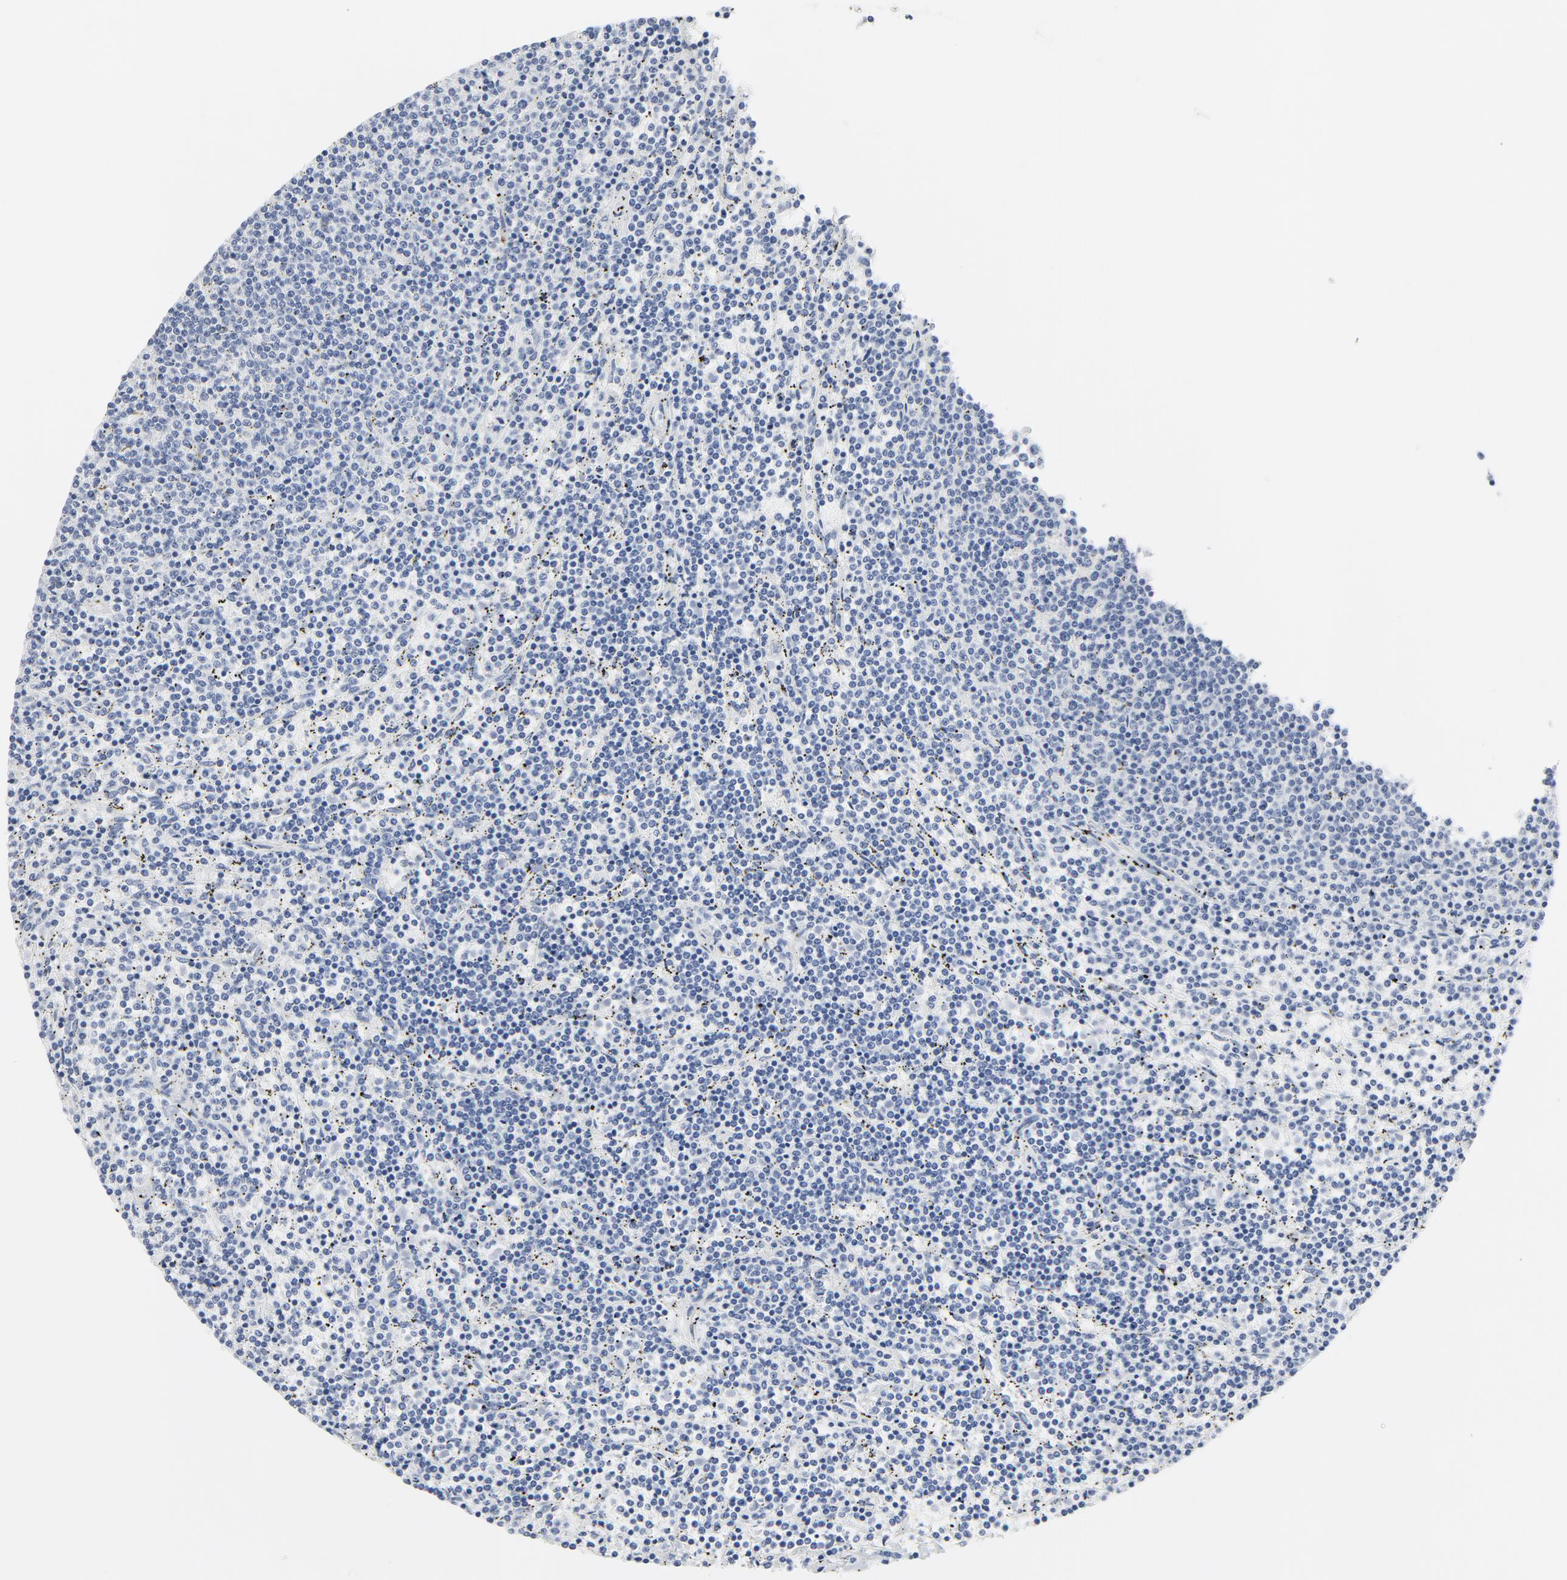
{"staining": {"intensity": "negative", "quantity": "none", "location": "none"}, "tissue": "lymphoma", "cell_type": "Tumor cells", "image_type": "cancer", "snomed": [{"axis": "morphology", "description": "Malignant lymphoma, non-Hodgkin's type, Low grade"}, {"axis": "topography", "description": "Spleen"}], "caption": "Immunohistochemistry micrograph of neoplastic tissue: low-grade malignant lymphoma, non-Hodgkin's type stained with DAB (3,3'-diaminobenzidine) reveals no significant protein staining in tumor cells.", "gene": "TUBB1", "patient": {"sex": "female", "age": 50}}